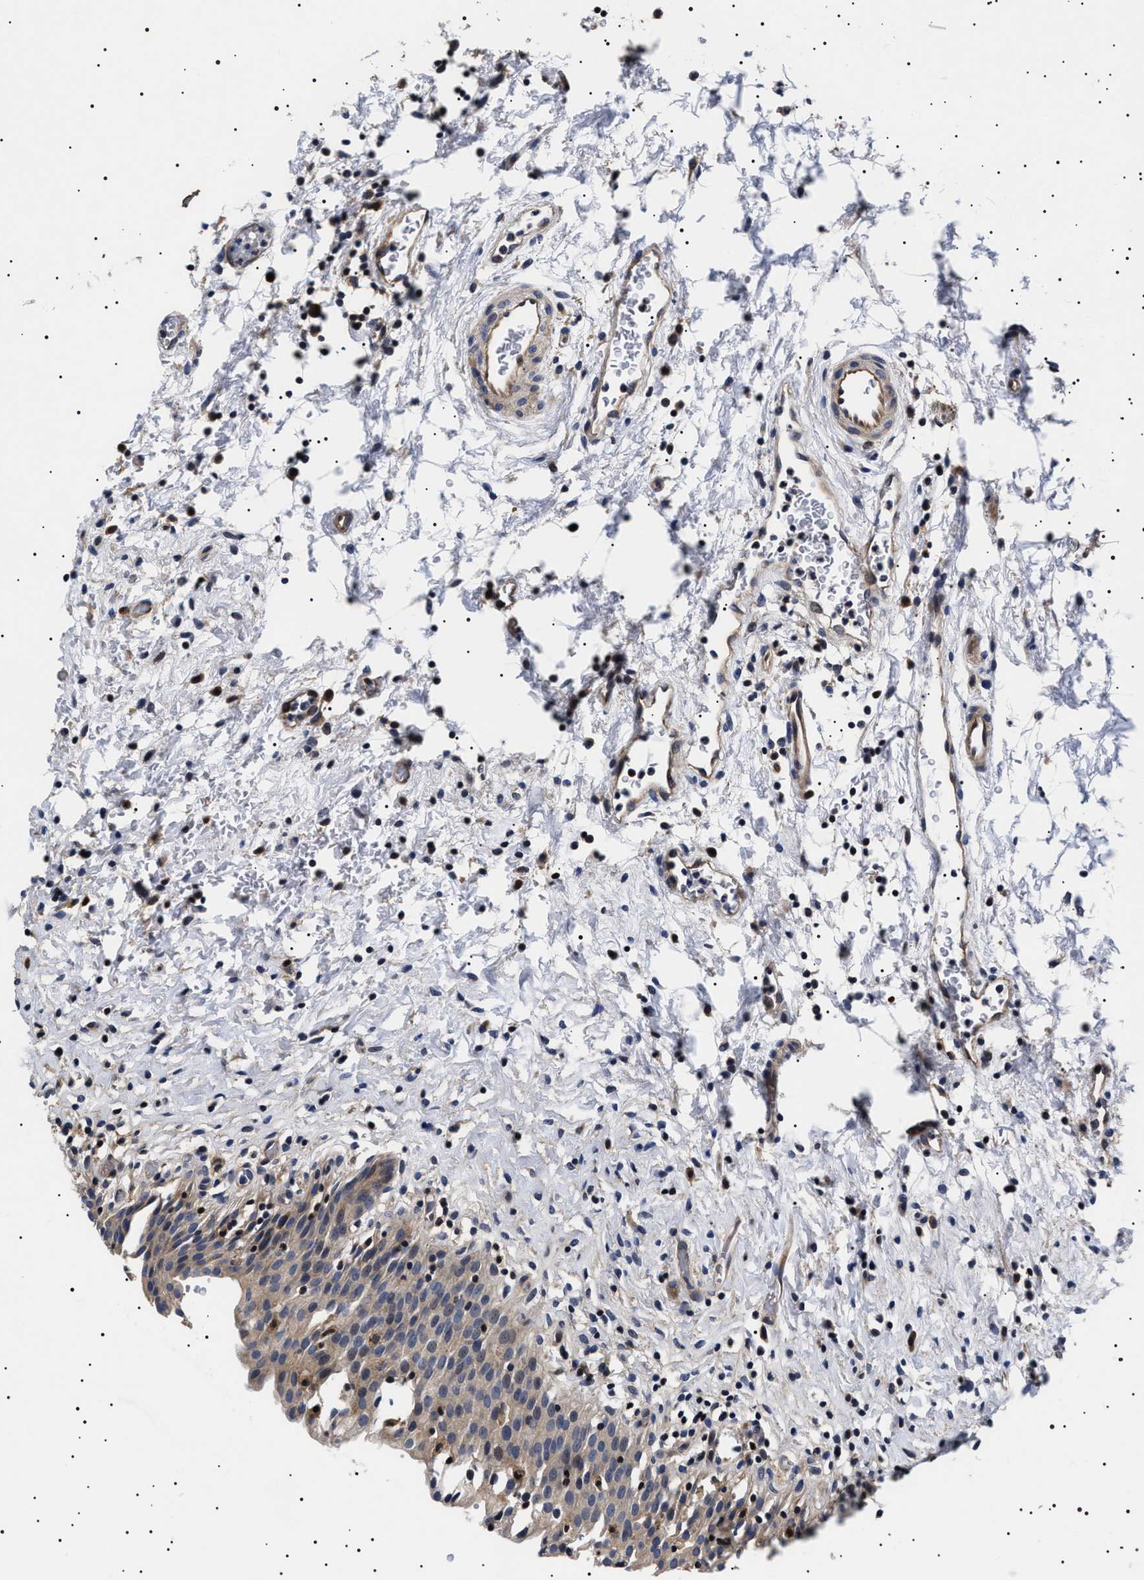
{"staining": {"intensity": "weak", "quantity": "25%-75%", "location": "cytoplasmic/membranous,nuclear"}, "tissue": "urinary bladder", "cell_type": "Urothelial cells", "image_type": "normal", "snomed": [{"axis": "morphology", "description": "Normal tissue, NOS"}, {"axis": "topography", "description": "Urinary bladder"}], "caption": "DAB (3,3'-diaminobenzidine) immunohistochemical staining of unremarkable human urinary bladder shows weak cytoplasmic/membranous,nuclear protein expression in about 25%-75% of urothelial cells.", "gene": "SLC4A7", "patient": {"sex": "male", "age": 51}}